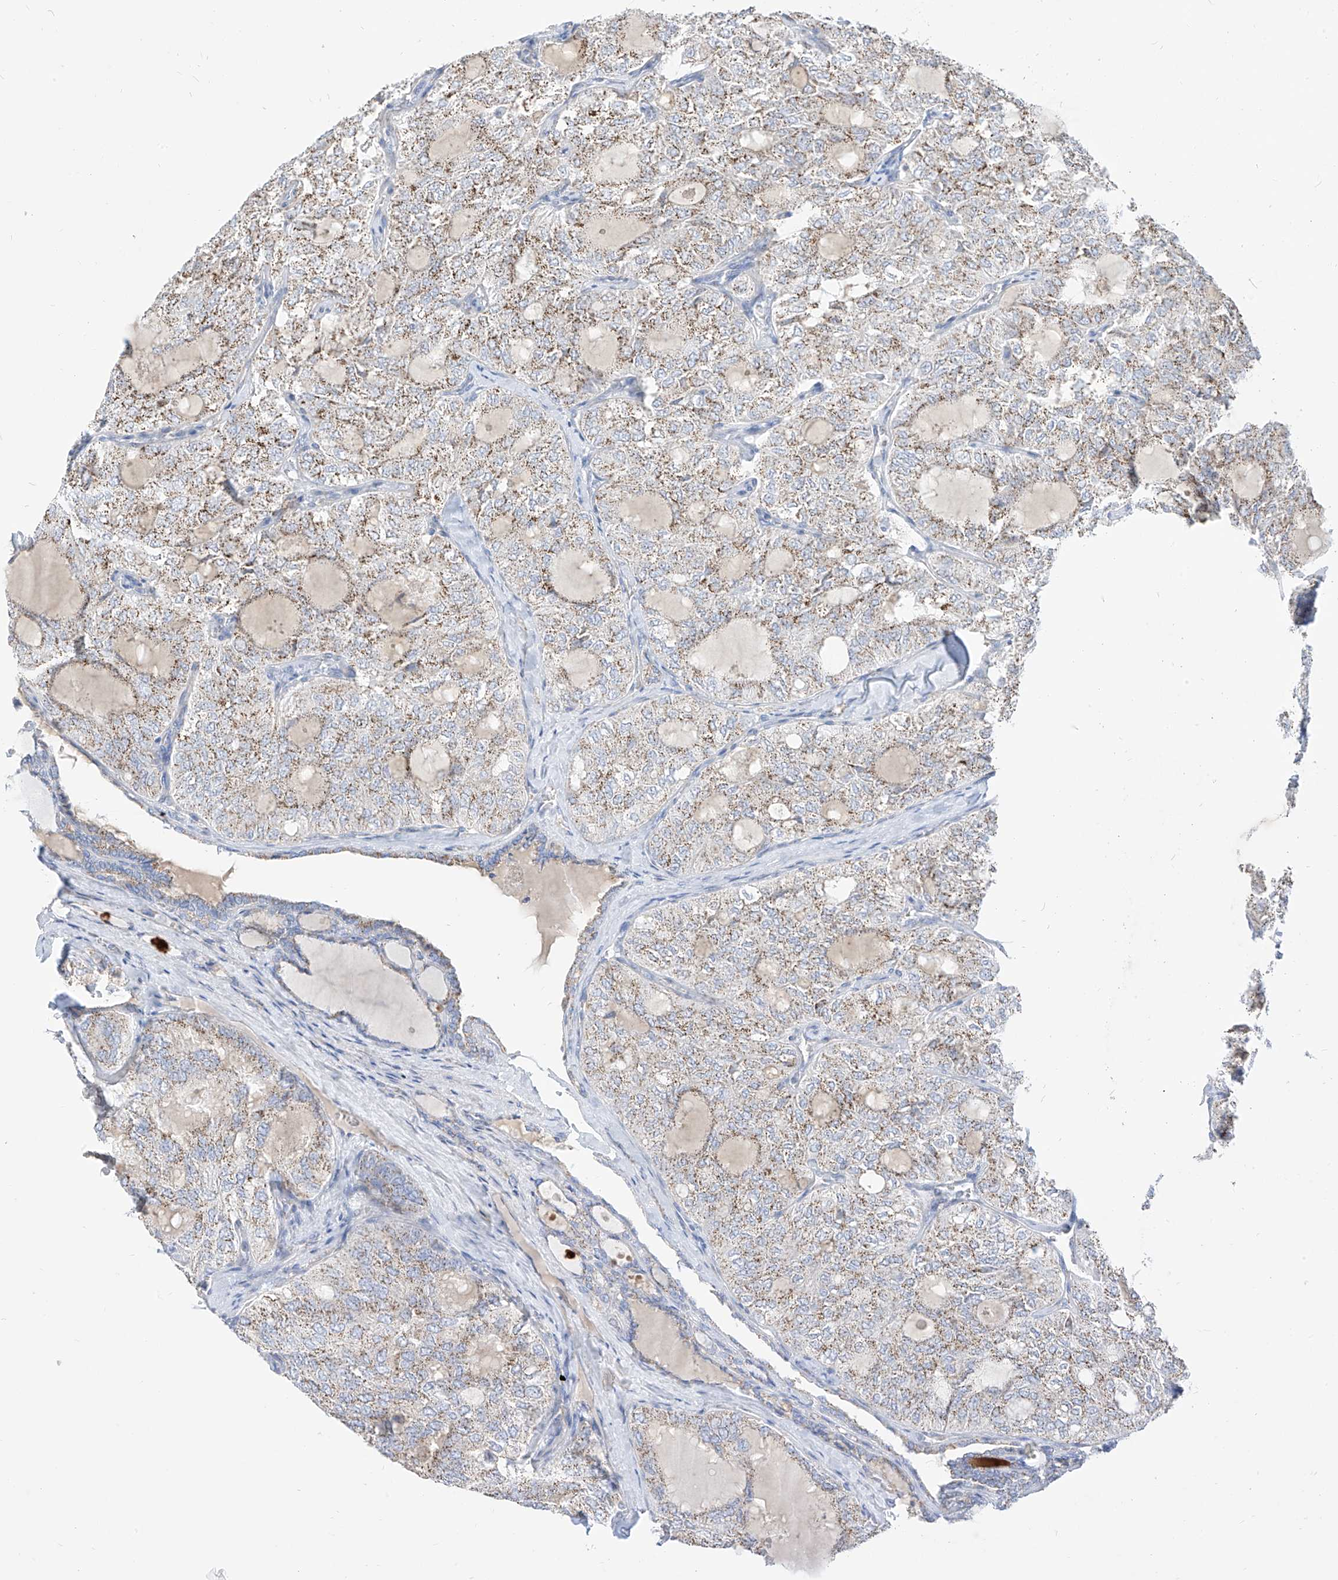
{"staining": {"intensity": "moderate", "quantity": "25%-75%", "location": "cytoplasmic/membranous"}, "tissue": "thyroid cancer", "cell_type": "Tumor cells", "image_type": "cancer", "snomed": [{"axis": "morphology", "description": "Follicular adenoma carcinoma, NOS"}, {"axis": "topography", "description": "Thyroid gland"}], "caption": "DAB immunohistochemical staining of follicular adenoma carcinoma (thyroid) reveals moderate cytoplasmic/membranous protein staining in about 25%-75% of tumor cells.", "gene": "RASA2", "patient": {"sex": "male", "age": 75}}